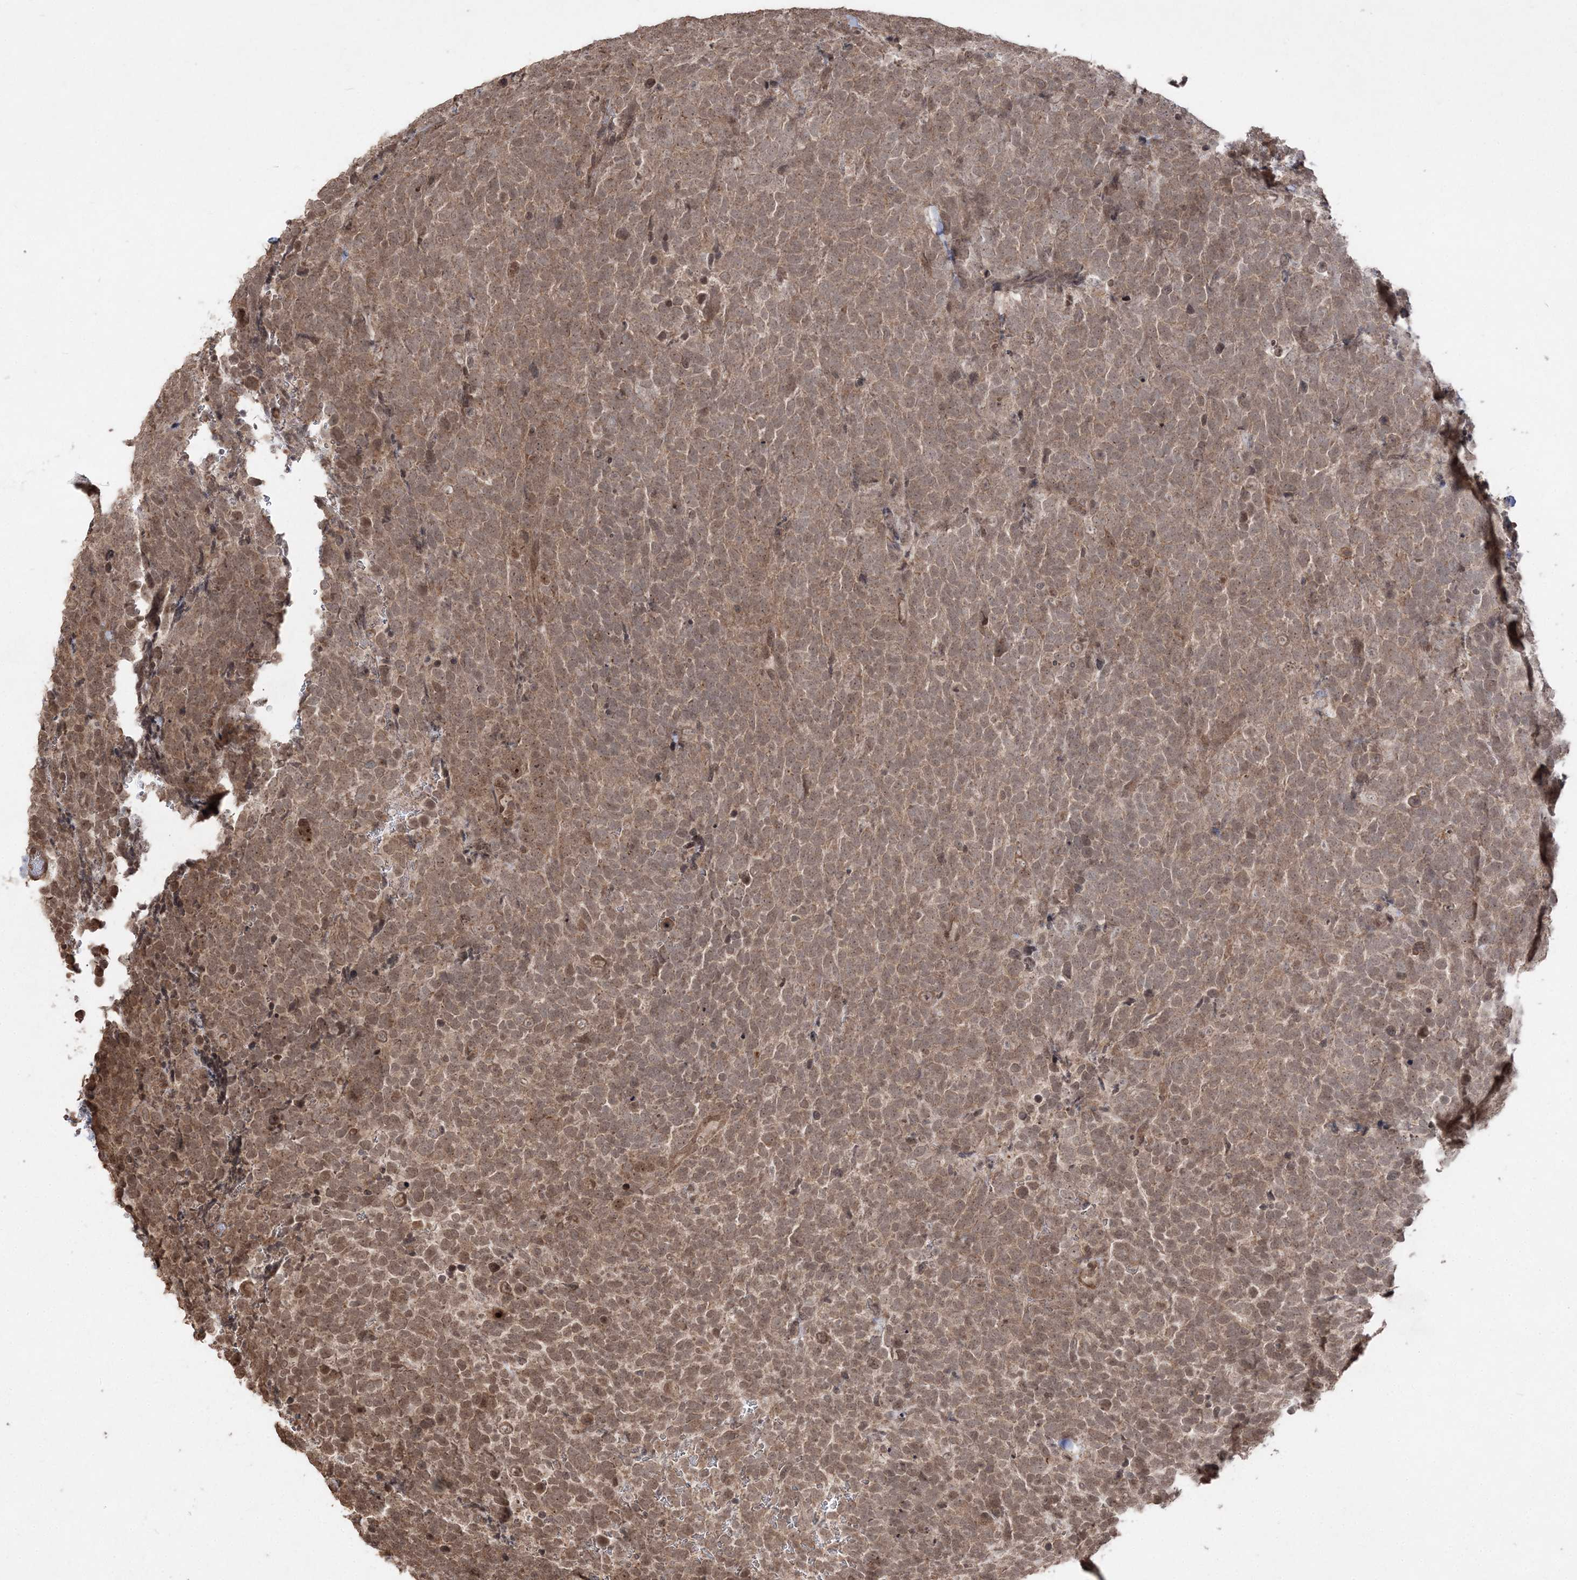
{"staining": {"intensity": "moderate", "quantity": ">75%", "location": "cytoplasmic/membranous,nuclear"}, "tissue": "urothelial cancer", "cell_type": "Tumor cells", "image_type": "cancer", "snomed": [{"axis": "morphology", "description": "Urothelial carcinoma, High grade"}, {"axis": "topography", "description": "Urinary bladder"}], "caption": "Moderate cytoplasmic/membranous and nuclear protein expression is seen in approximately >75% of tumor cells in urothelial carcinoma (high-grade). (DAB IHC with brightfield microscopy, high magnification).", "gene": "EHHADH", "patient": {"sex": "female", "age": 82}}